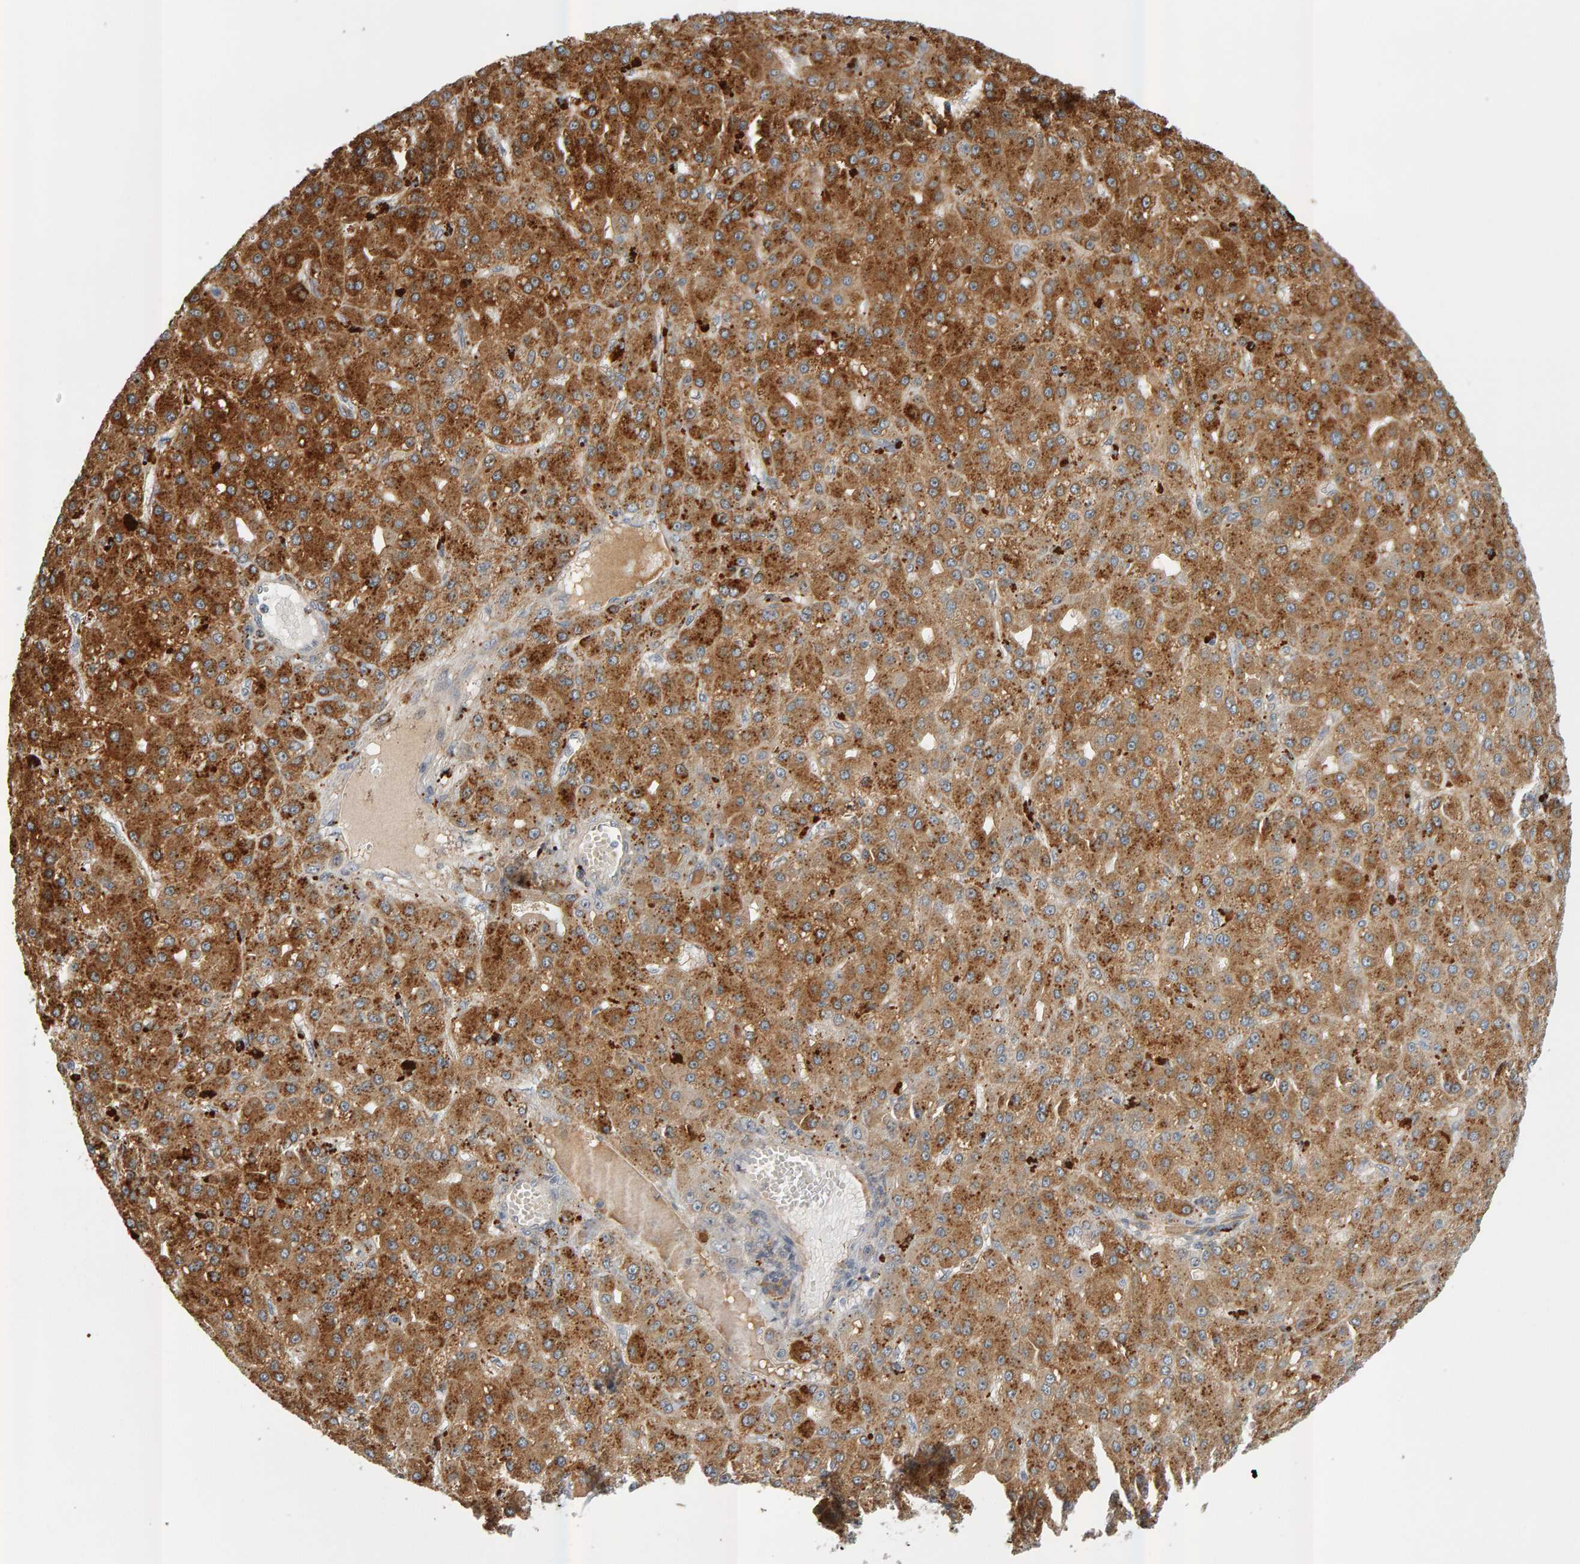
{"staining": {"intensity": "strong", "quantity": ">75%", "location": "cytoplasmic/membranous"}, "tissue": "liver cancer", "cell_type": "Tumor cells", "image_type": "cancer", "snomed": [{"axis": "morphology", "description": "Carcinoma, Hepatocellular, NOS"}, {"axis": "topography", "description": "Liver"}], "caption": "Human hepatocellular carcinoma (liver) stained with a protein marker displays strong staining in tumor cells.", "gene": "ZNF160", "patient": {"sex": "male", "age": 67}}